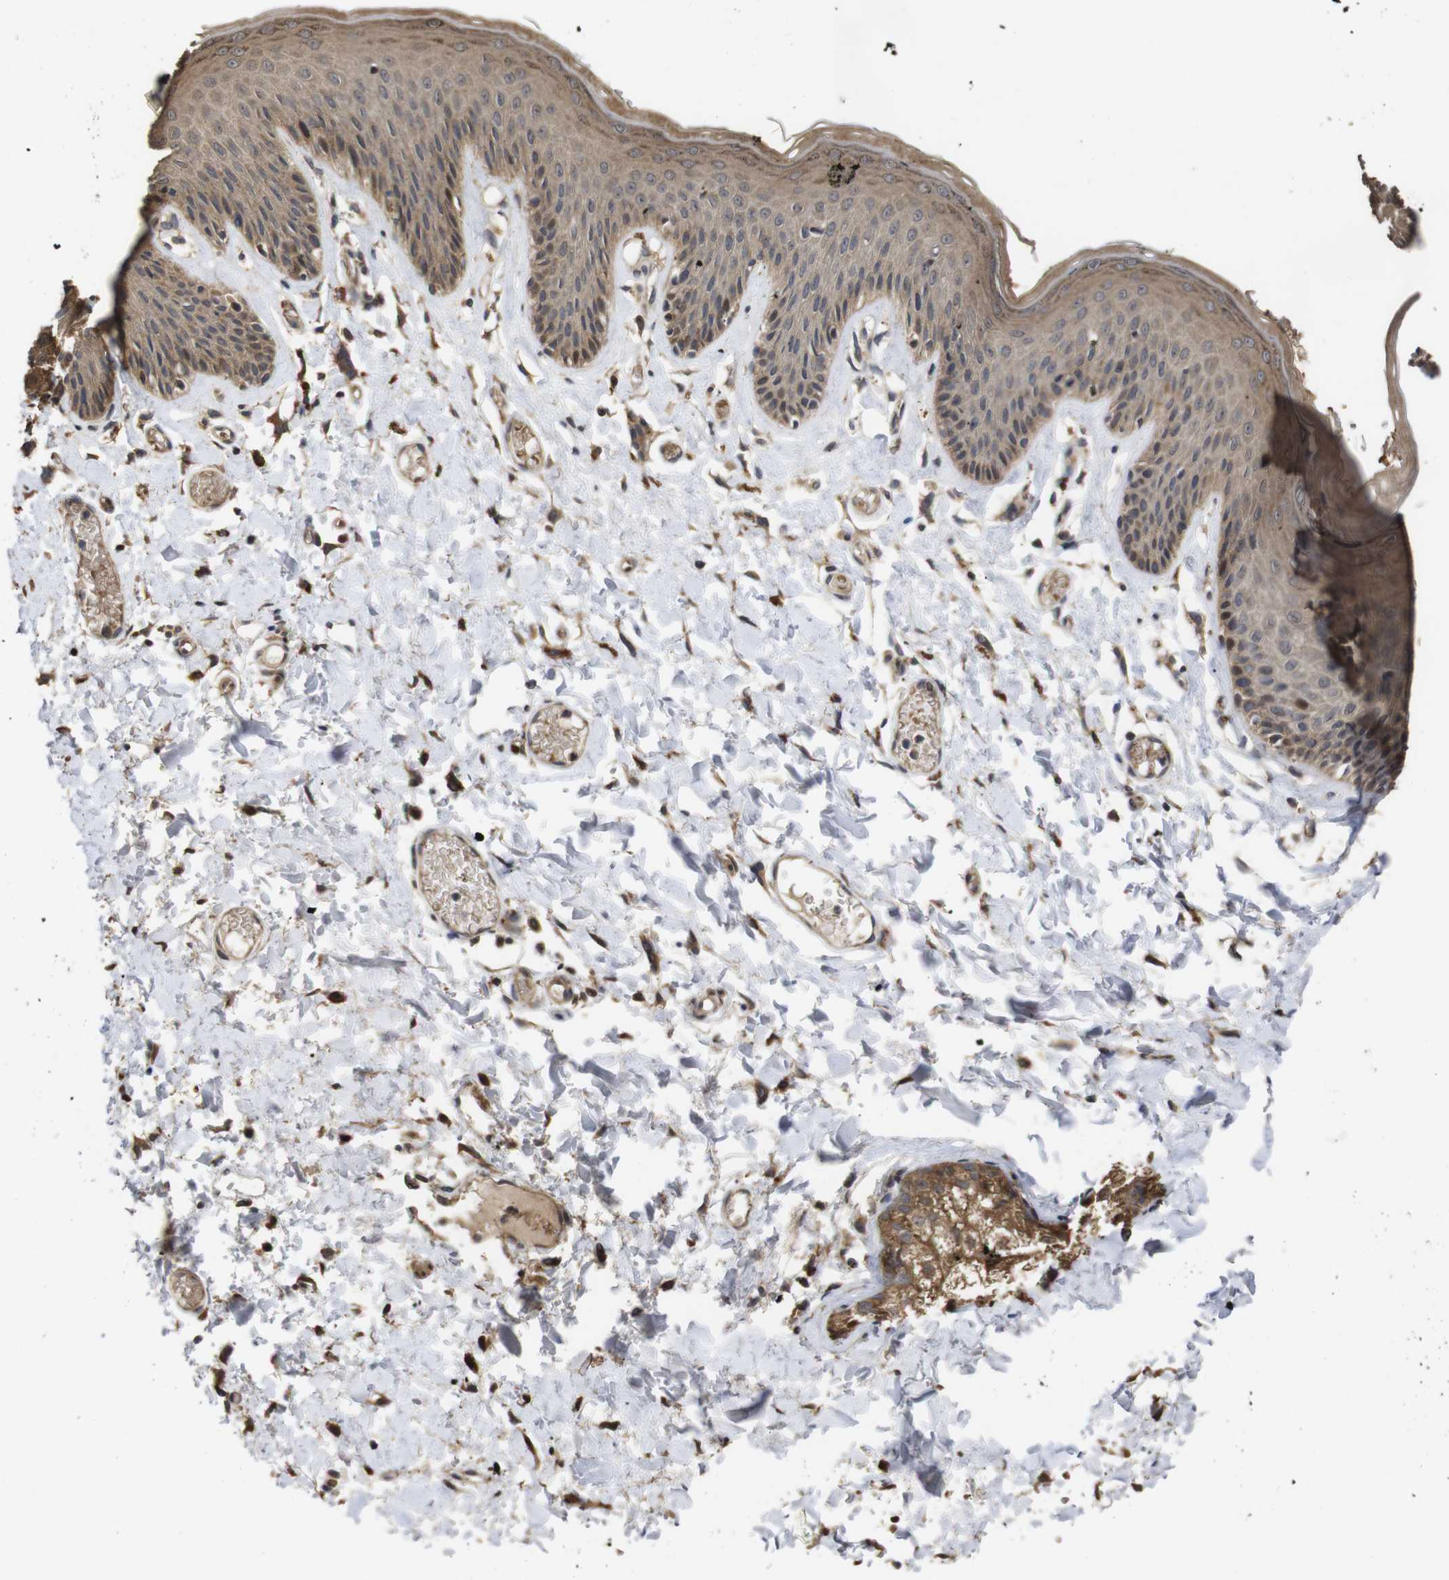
{"staining": {"intensity": "moderate", "quantity": ">75%", "location": "cytoplasmic/membranous"}, "tissue": "skin", "cell_type": "Epidermal cells", "image_type": "normal", "snomed": [{"axis": "morphology", "description": "Normal tissue, NOS"}, {"axis": "topography", "description": "Vulva"}], "caption": "Skin stained with DAB (3,3'-diaminobenzidine) immunohistochemistry (IHC) exhibits medium levels of moderate cytoplasmic/membranous positivity in approximately >75% of epidermal cells. The staining was performed using DAB (3,3'-diaminobenzidine) to visualize the protein expression in brown, while the nuclei were stained in blue with hematoxylin (Magnification: 20x).", "gene": "PTPN14", "patient": {"sex": "female", "age": 73}}